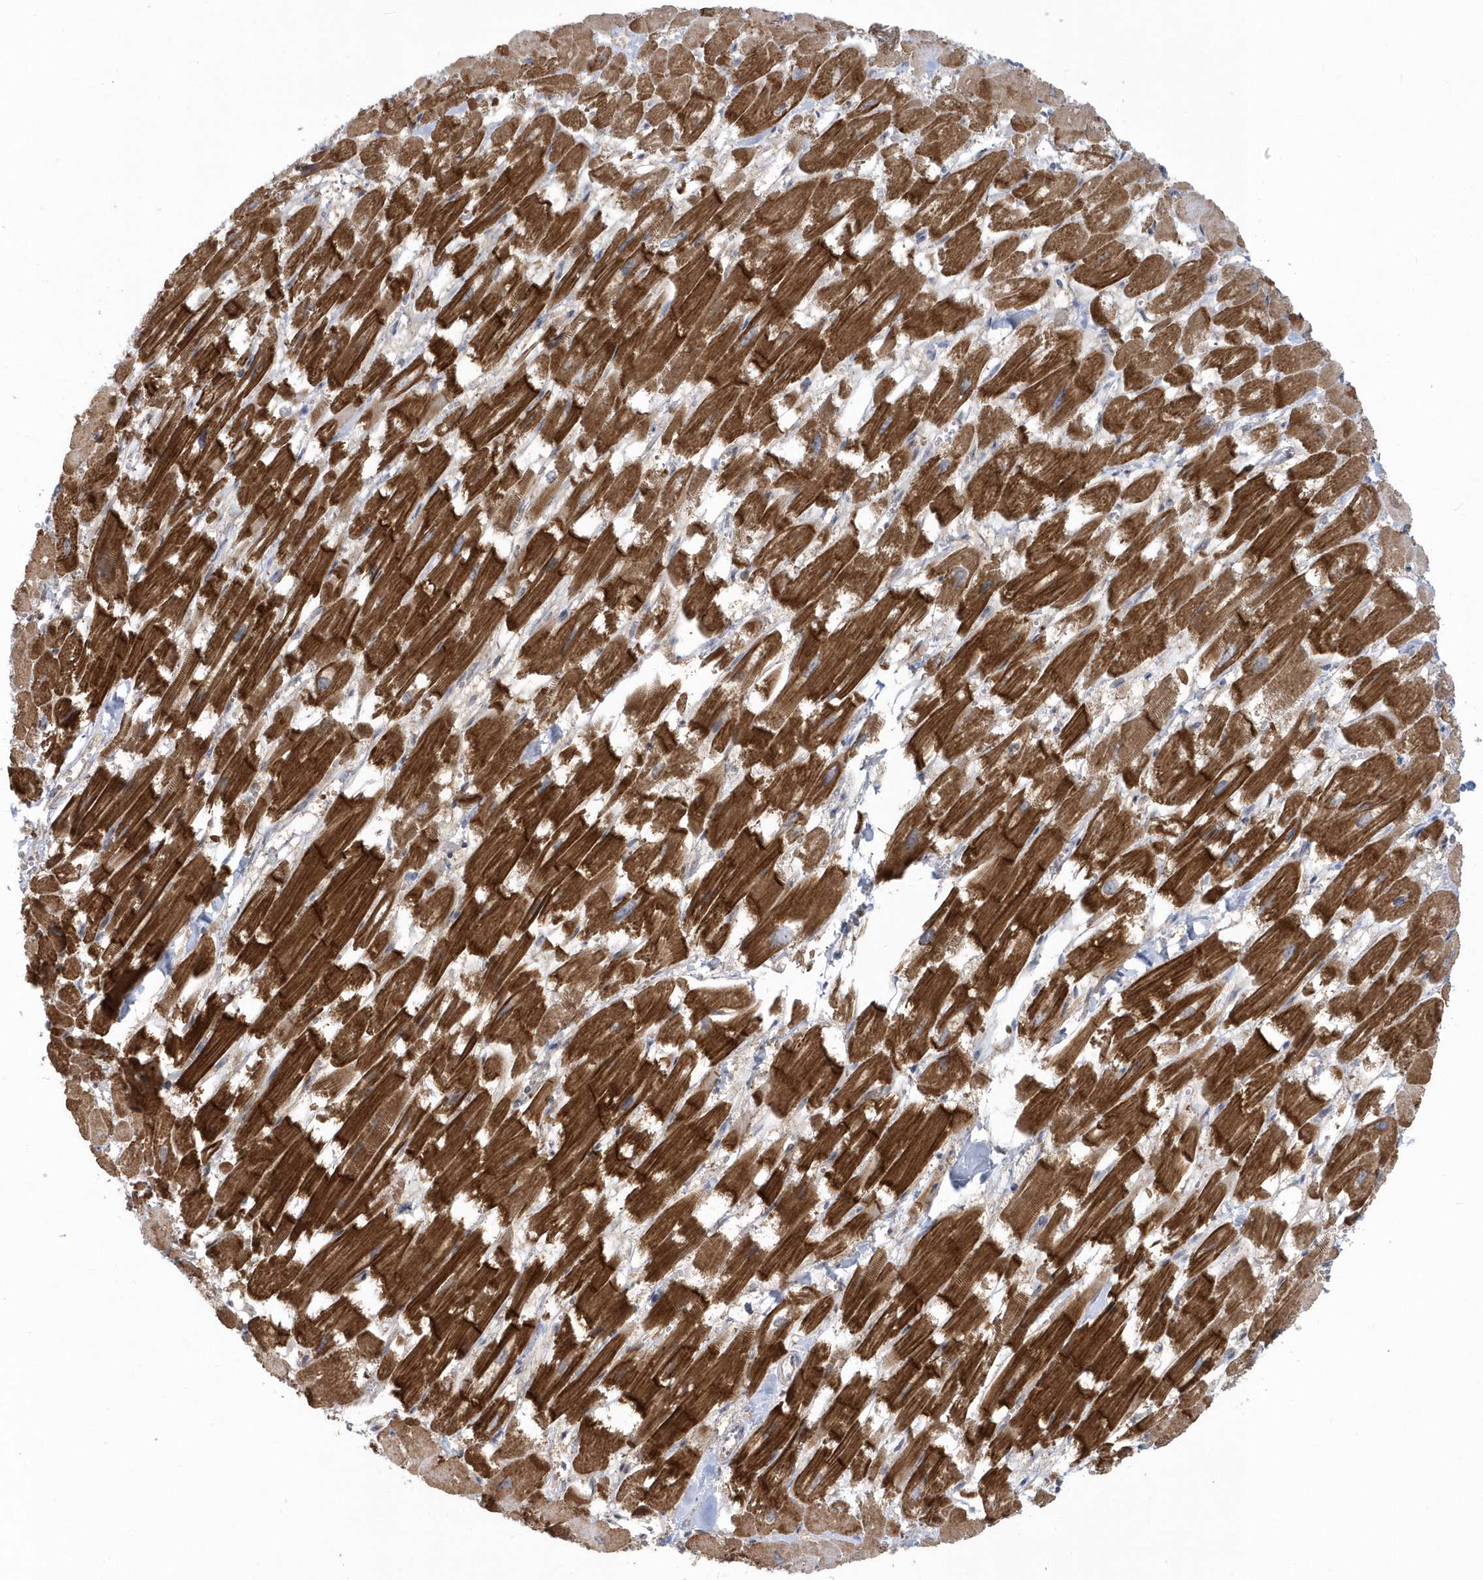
{"staining": {"intensity": "strong", "quantity": "25%-75%", "location": "cytoplasmic/membranous"}, "tissue": "heart muscle", "cell_type": "Cardiomyocytes", "image_type": "normal", "snomed": [{"axis": "morphology", "description": "Normal tissue, NOS"}, {"axis": "topography", "description": "Heart"}], "caption": "Immunohistochemistry (DAB (3,3'-diaminobenzidine)) staining of normal heart muscle exhibits strong cytoplasmic/membranous protein expression in about 25%-75% of cardiomyocytes. Using DAB (brown) and hematoxylin (blue) stains, captured at high magnification using brightfield microscopy.", "gene": "RAI14", "patient": {"sex": "male", "age": 54}}